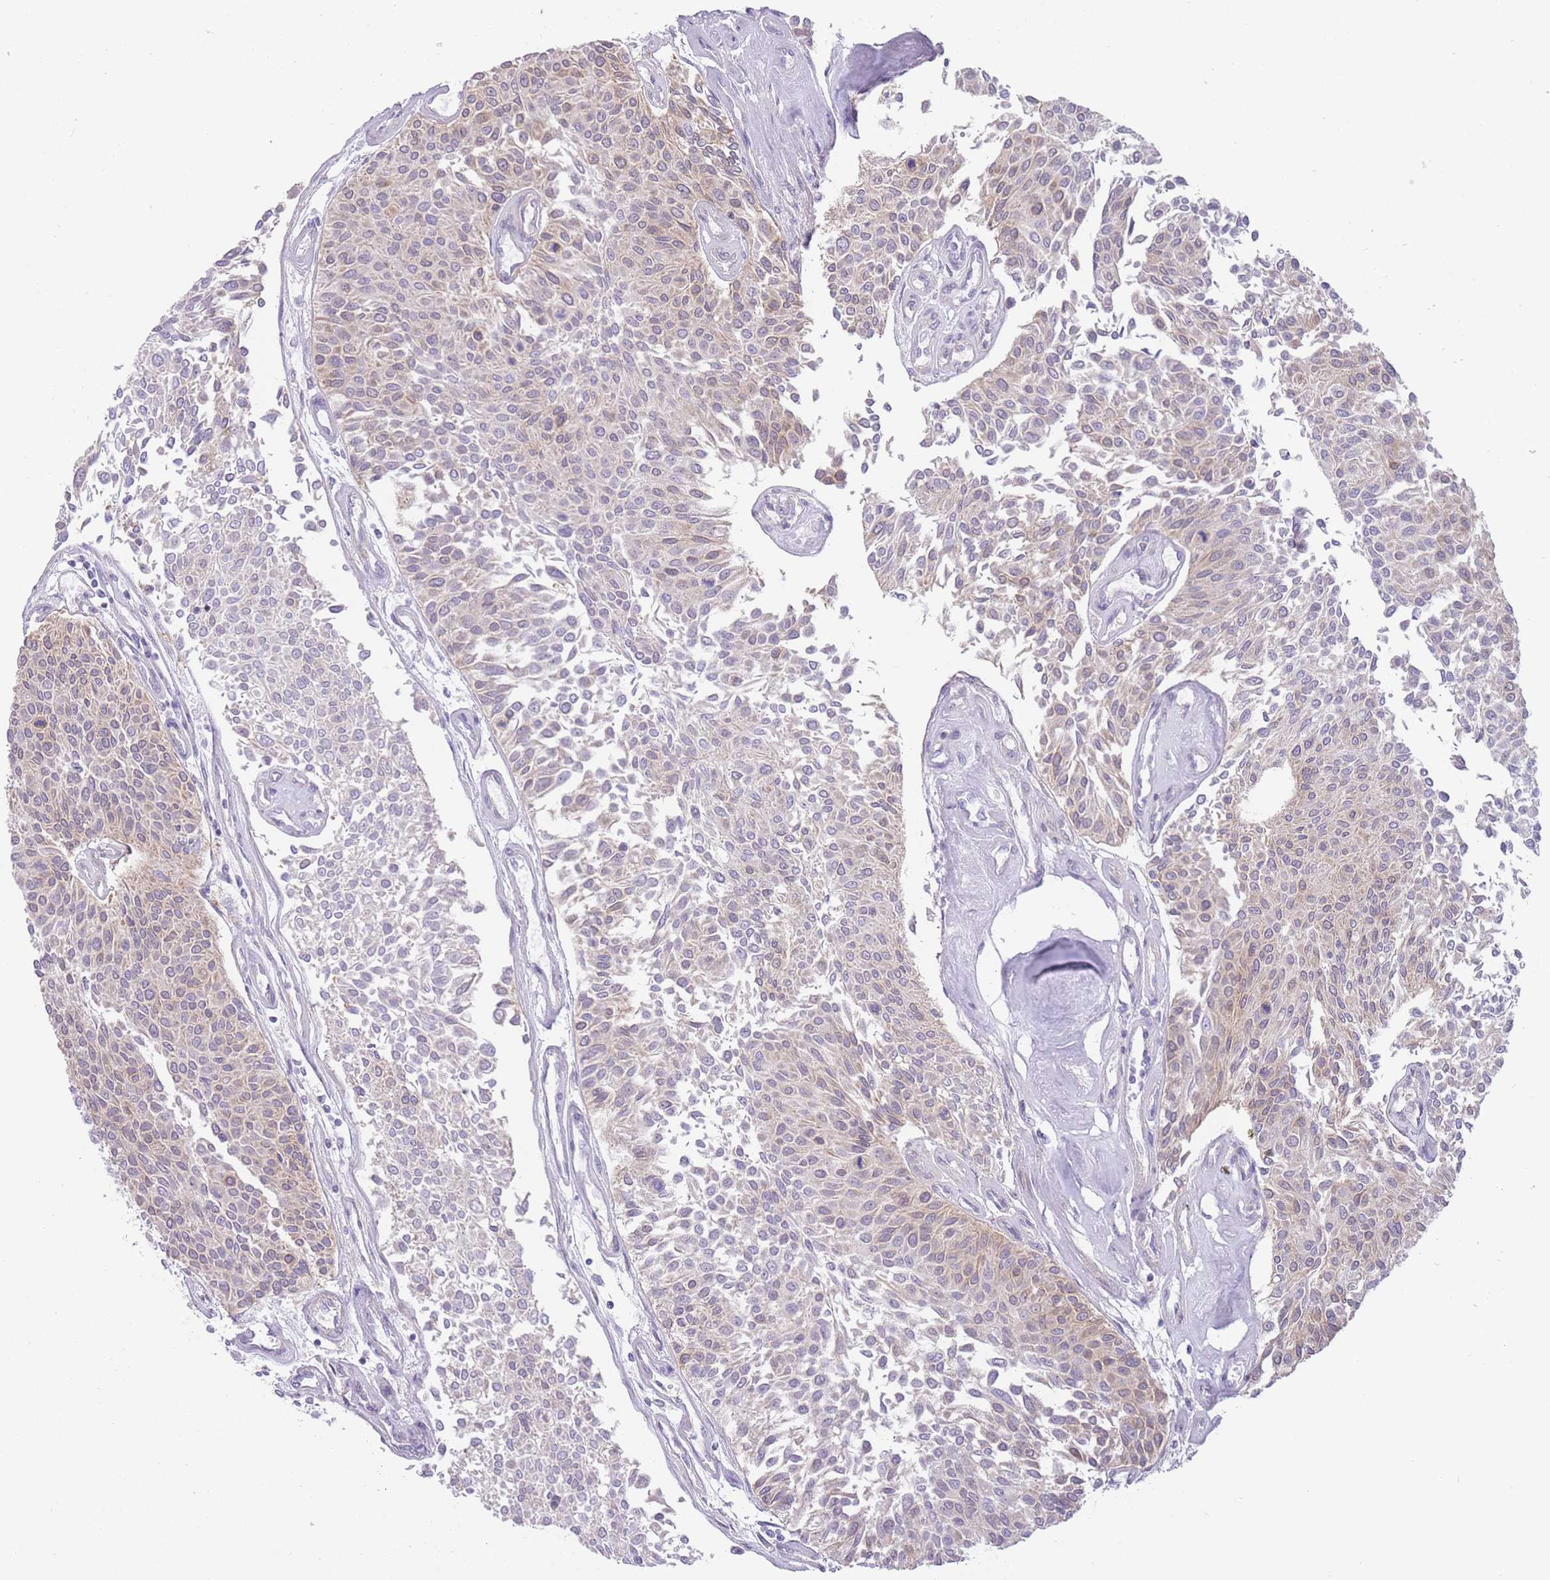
{"staining": {"intensity": "weak", "quantity": "<25%", "location": "cytoplasmic/membranous"}, "tissue": "urothelial cancer", "cell_type": "Tumor cells", "image_type": "cancer", "snomed": [{"axis": "morphology", "description": "Urothelial carcinoma, NOS"}, {"axis": "topography", "description": "Urinary bladder"}], "caption": "This is a histopathology image of immunohistochemistry staining of urothelial cancer, which shows no expression in tumor cells.", "gene": "OR11H12", "patient": {"sex": "male", "age": 55}}